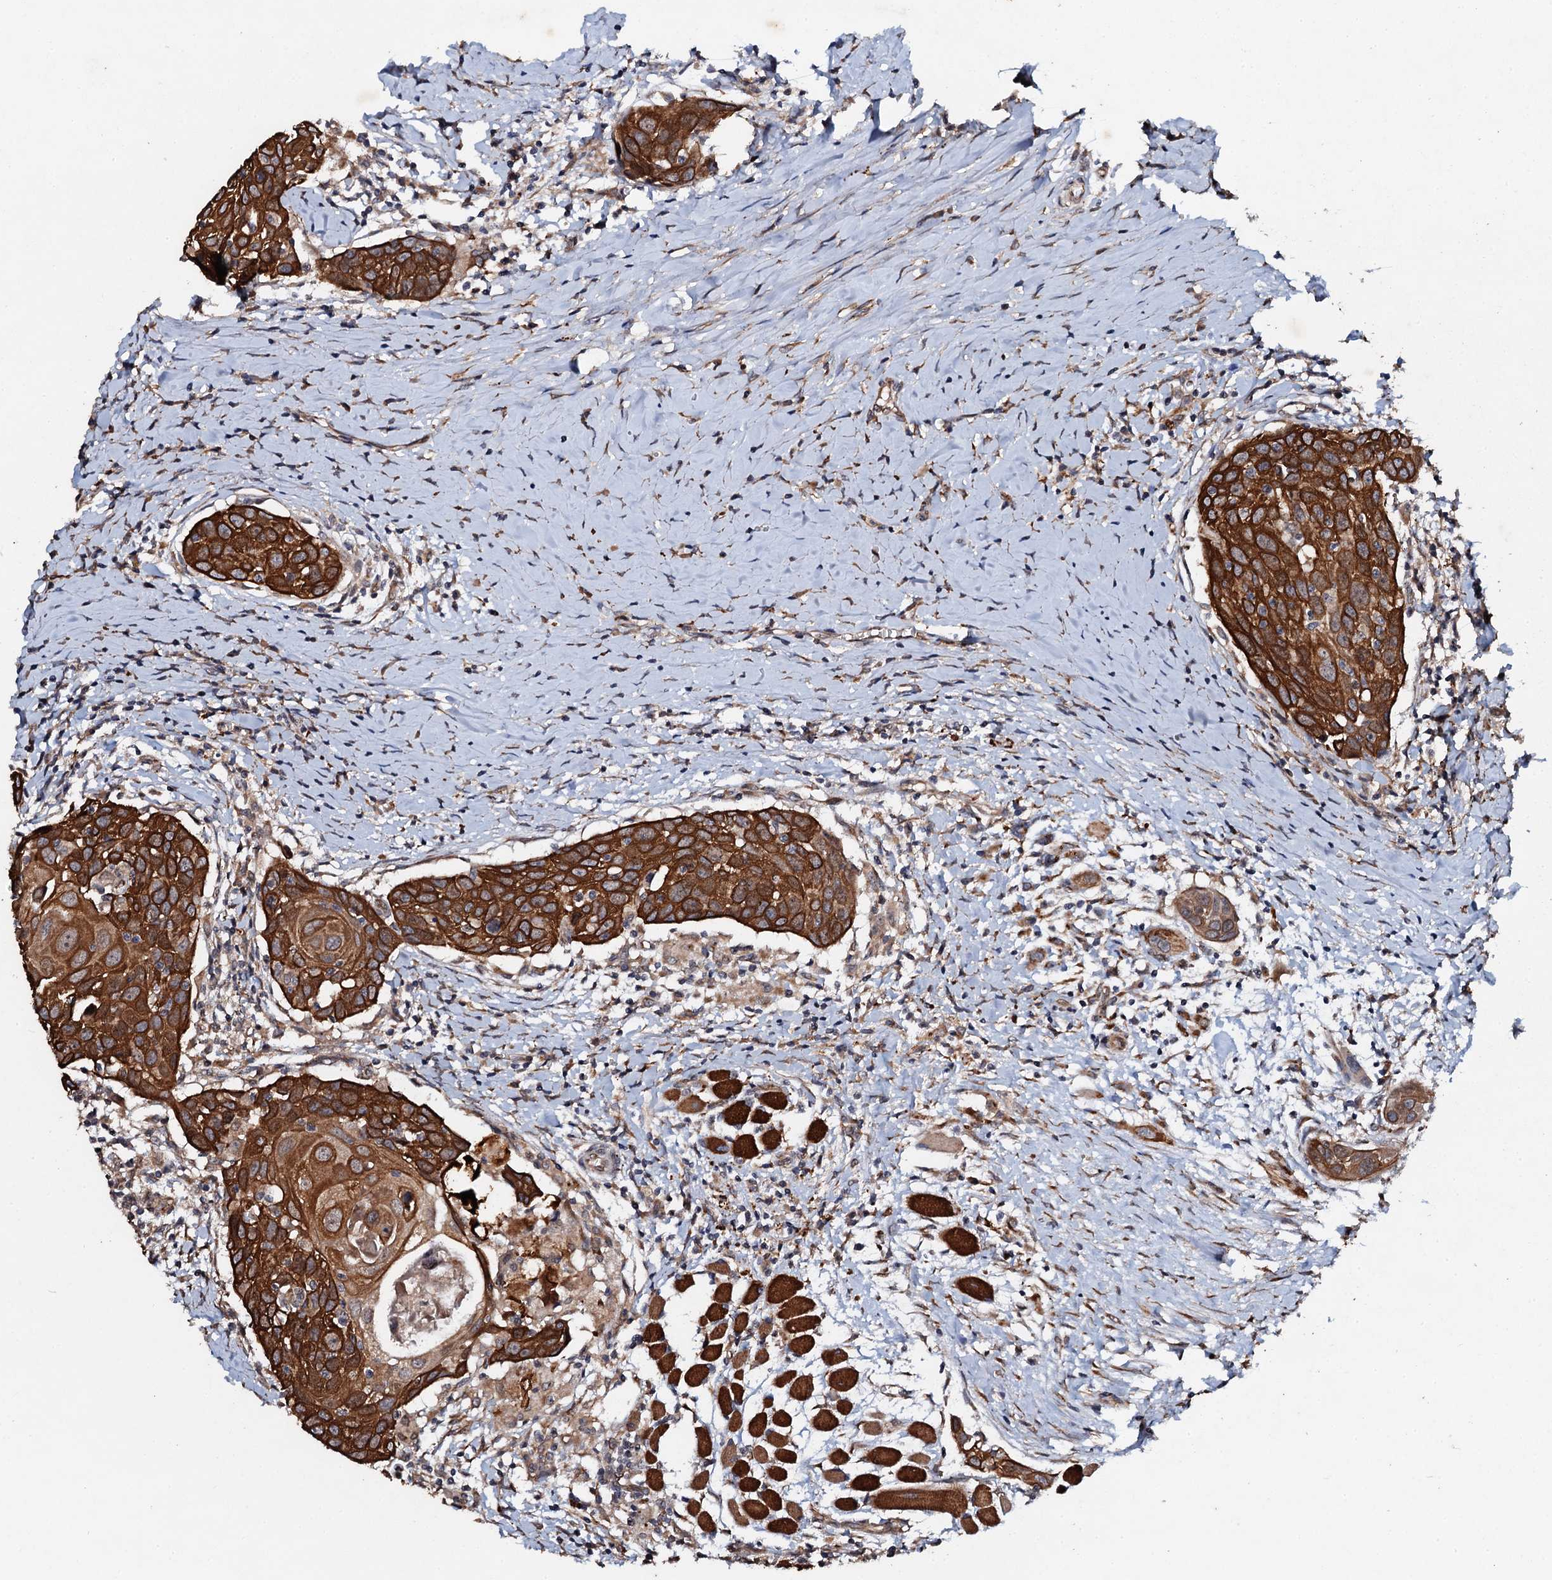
{"staining": {"intensity": "strong", "quantity": ">75%", "location": "cytoplasmic/membranous"}, "tissue": "head and neck cancer", "cell_type": "Tumor cells", "image_type": "cancer", "snomed": [{"axis": "morphology", "description": "Squamous cell carcinoma, NOS"}, {"axis": "topography", "description": "Oral tissue"}, {"axis": "topography", "description": "Head-Neck"}], "caption": "This is an image of IHC staining of head and neck cancer (squamous cell carcinoma), which shows strong staining in the cytoplasmic/membranous of tumor cells.", "gene": "ADAMTS10", "patient": {"sex": "female", "age": 50}}